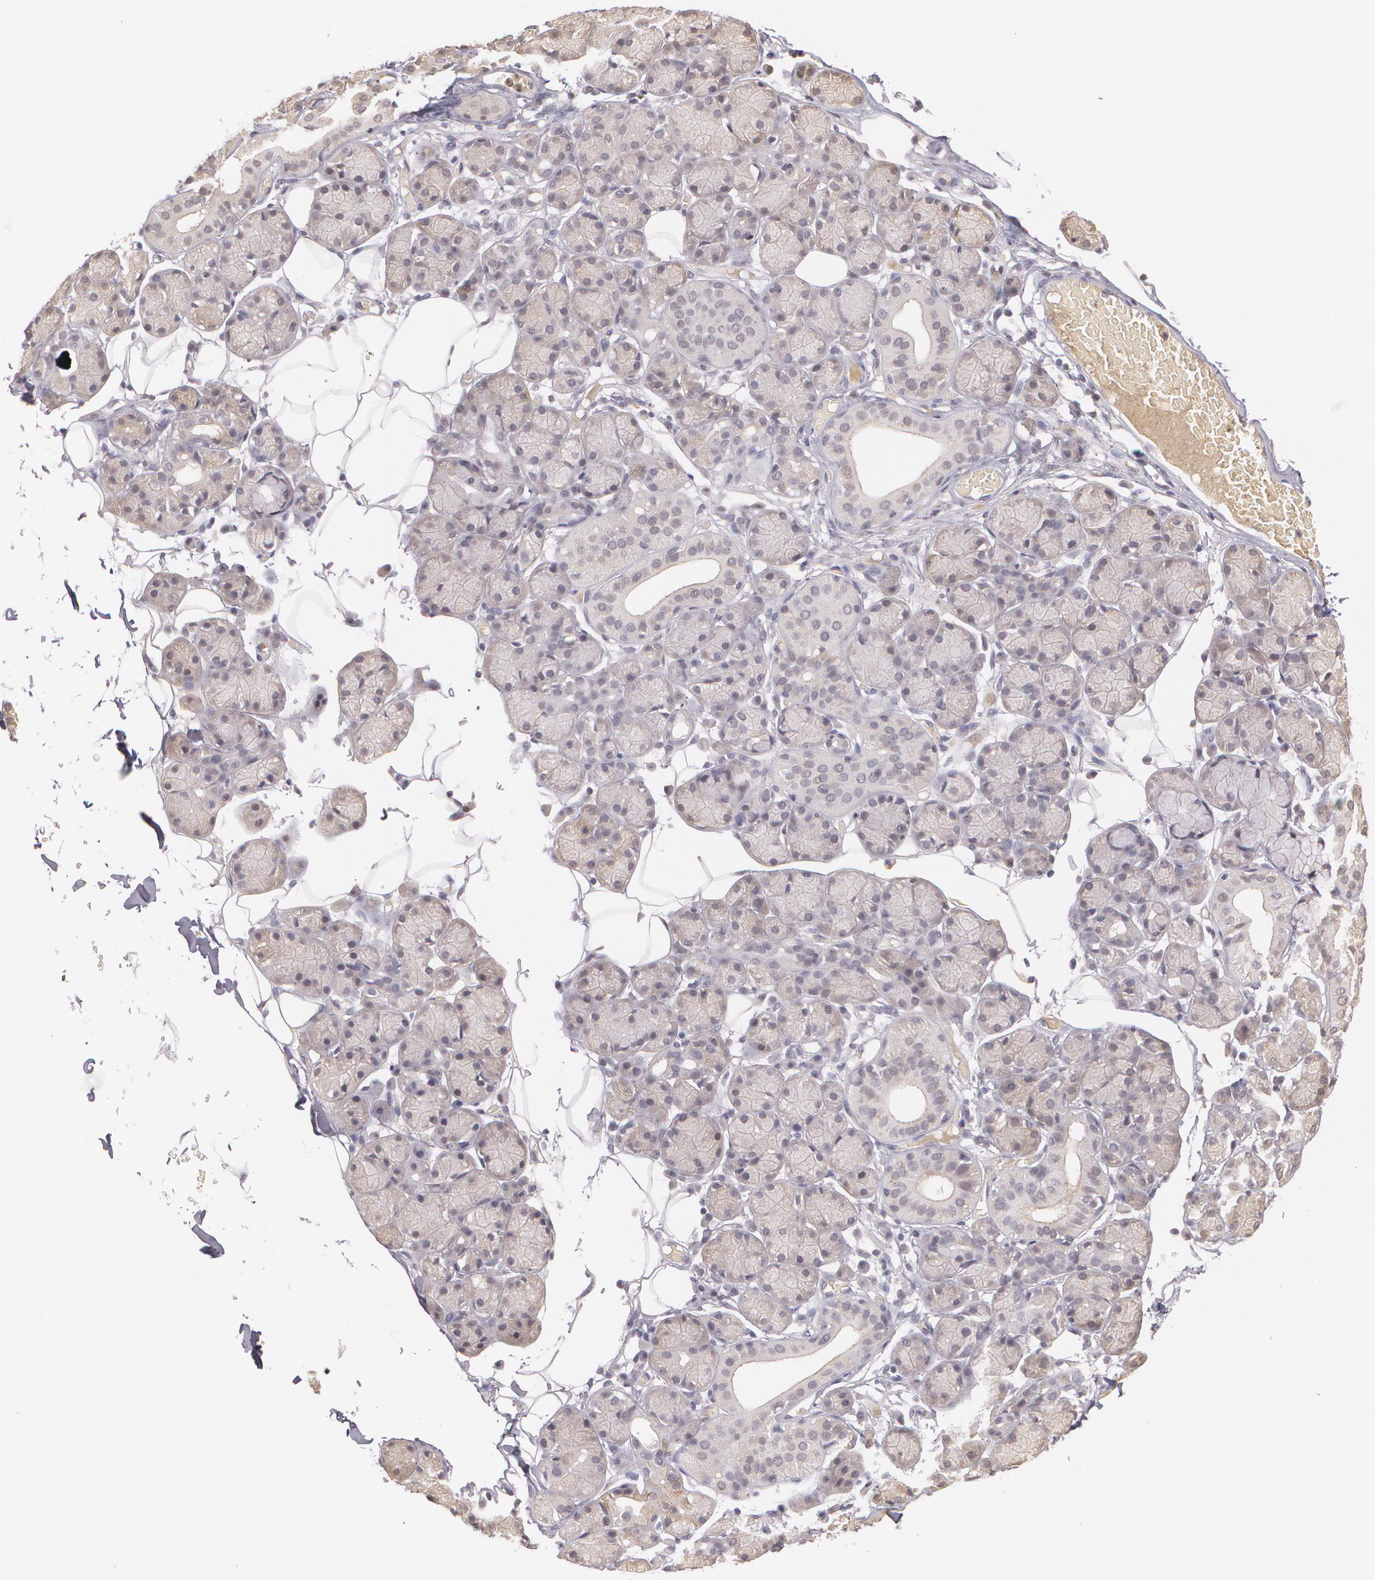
{"staining": {"intensity": "weak", "quantity": ">75%", "location": "cytoplasmic/membranous,nuclear"}, "tissue": "salivary gland", "cell_type": "Glandular cells", "image_type": "normal", "snomed": [{"axis": "morphology", "description": "Normal tissue, NOS"}, {"axis": "topography", "description": "Salivary gland"}], "caption": "IHC image of benign salivary gland stained for a protein (brown), which shows low levels of weak cytoplasmic/membranous,nuclear positivity in approximately >75% of glandular cells.", "gene": "LRG1", "patient": {"sex": "male", "age": 54}}